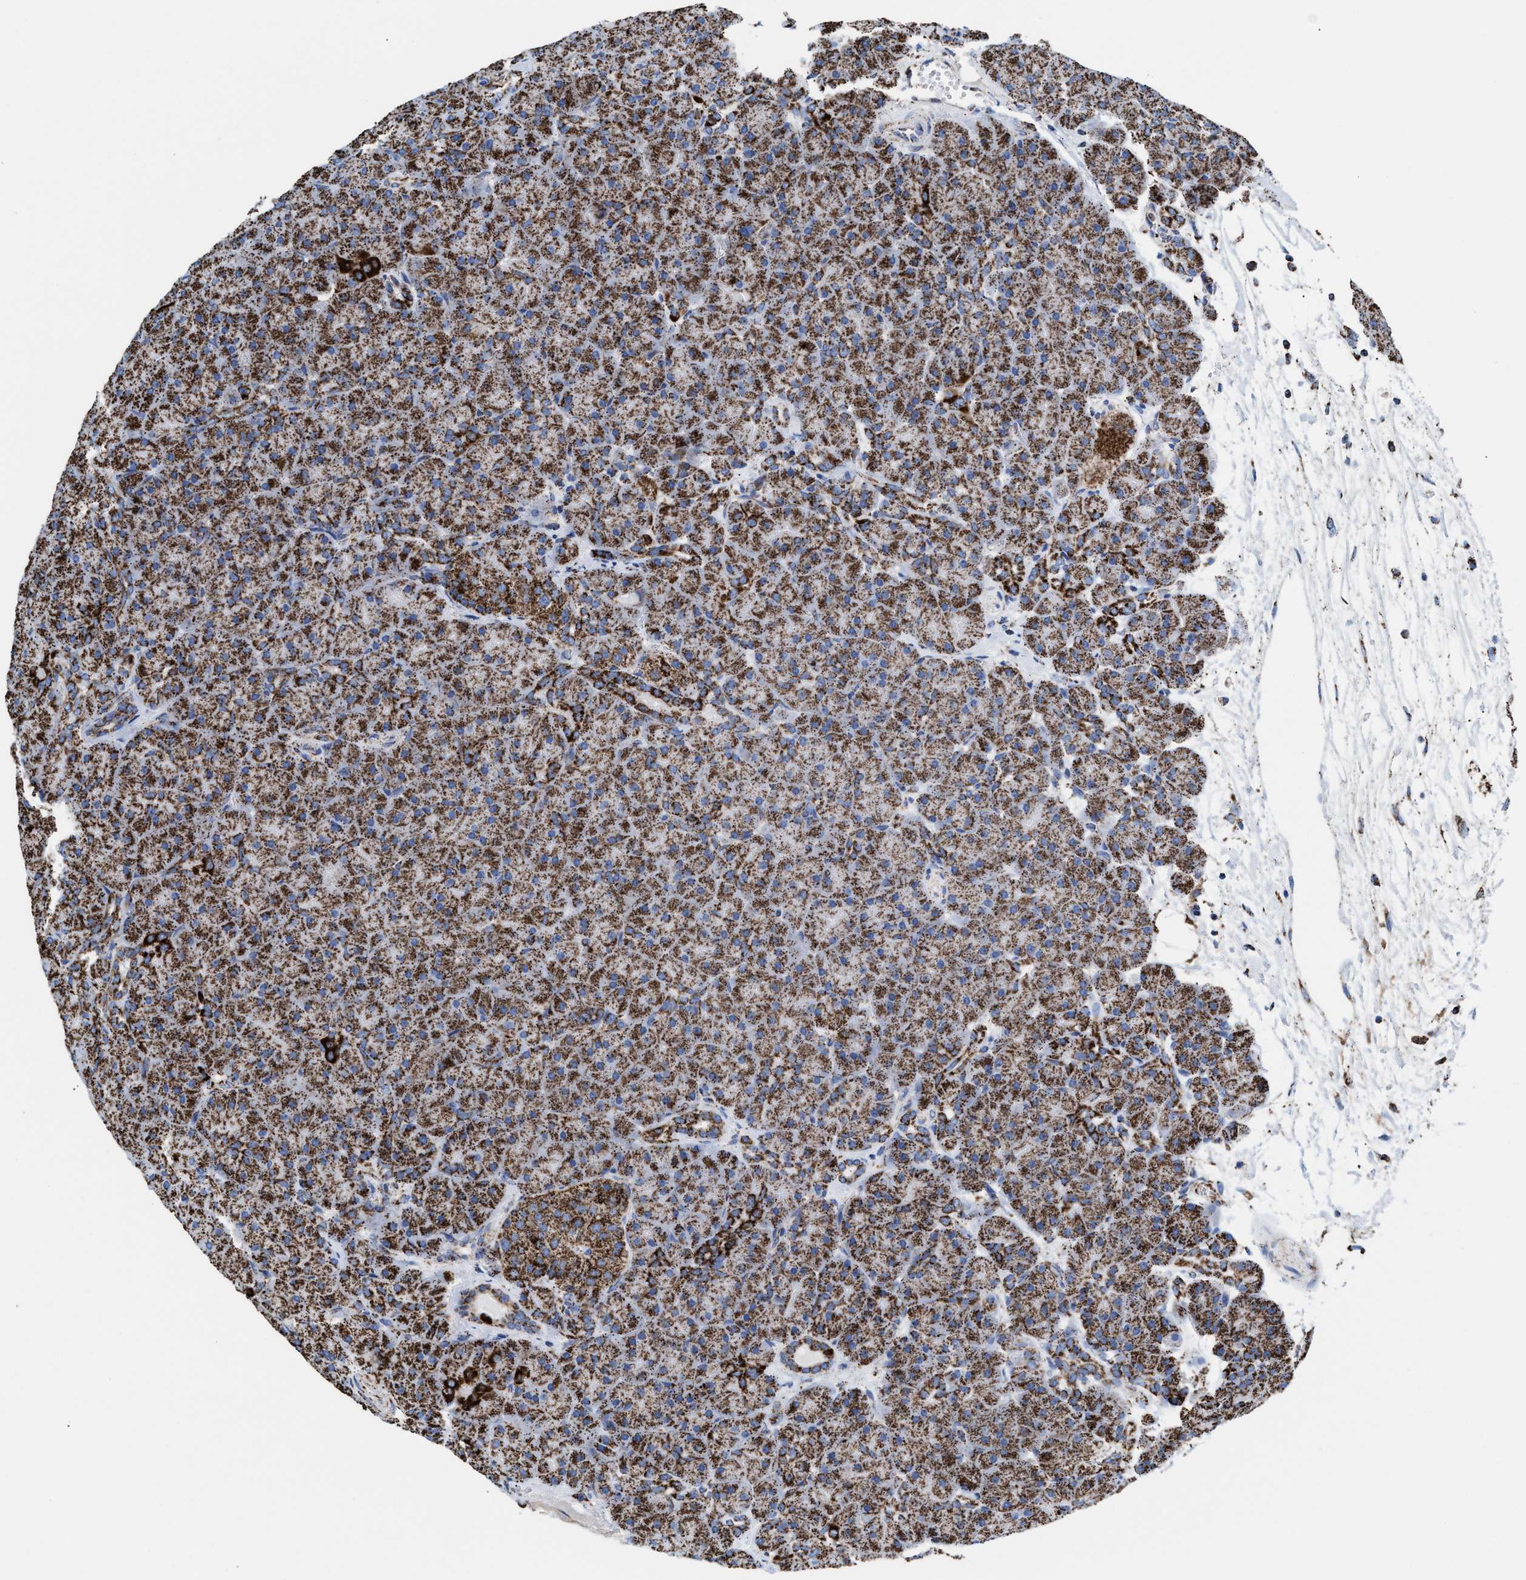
{"staining": {"intensity": "strong", "quantity": ">75%", "location": "cytoplasmic/membranous"}, "tissue": "pancreas", "cell_type": "Exocrine glandular cells", "image_type": "normal", "snomed": [{"axis": "morphology", "description": "Normal tissue, NOS"}, {"axis": "topography", "description": "Pancreas"}], "caption": "IHC photomicrograph of unremarkable pancreas: pancreas stained using immunohistochemistry (IHC) reveals high levels of strong protein expression localized specifically in the cytoplasmic/membranous of exocrine glandular cells, appearing as a cytoplasmic/membranous brown color.", "gene": "ECHS1", "patient": {"sex": "male", "age": 66}}